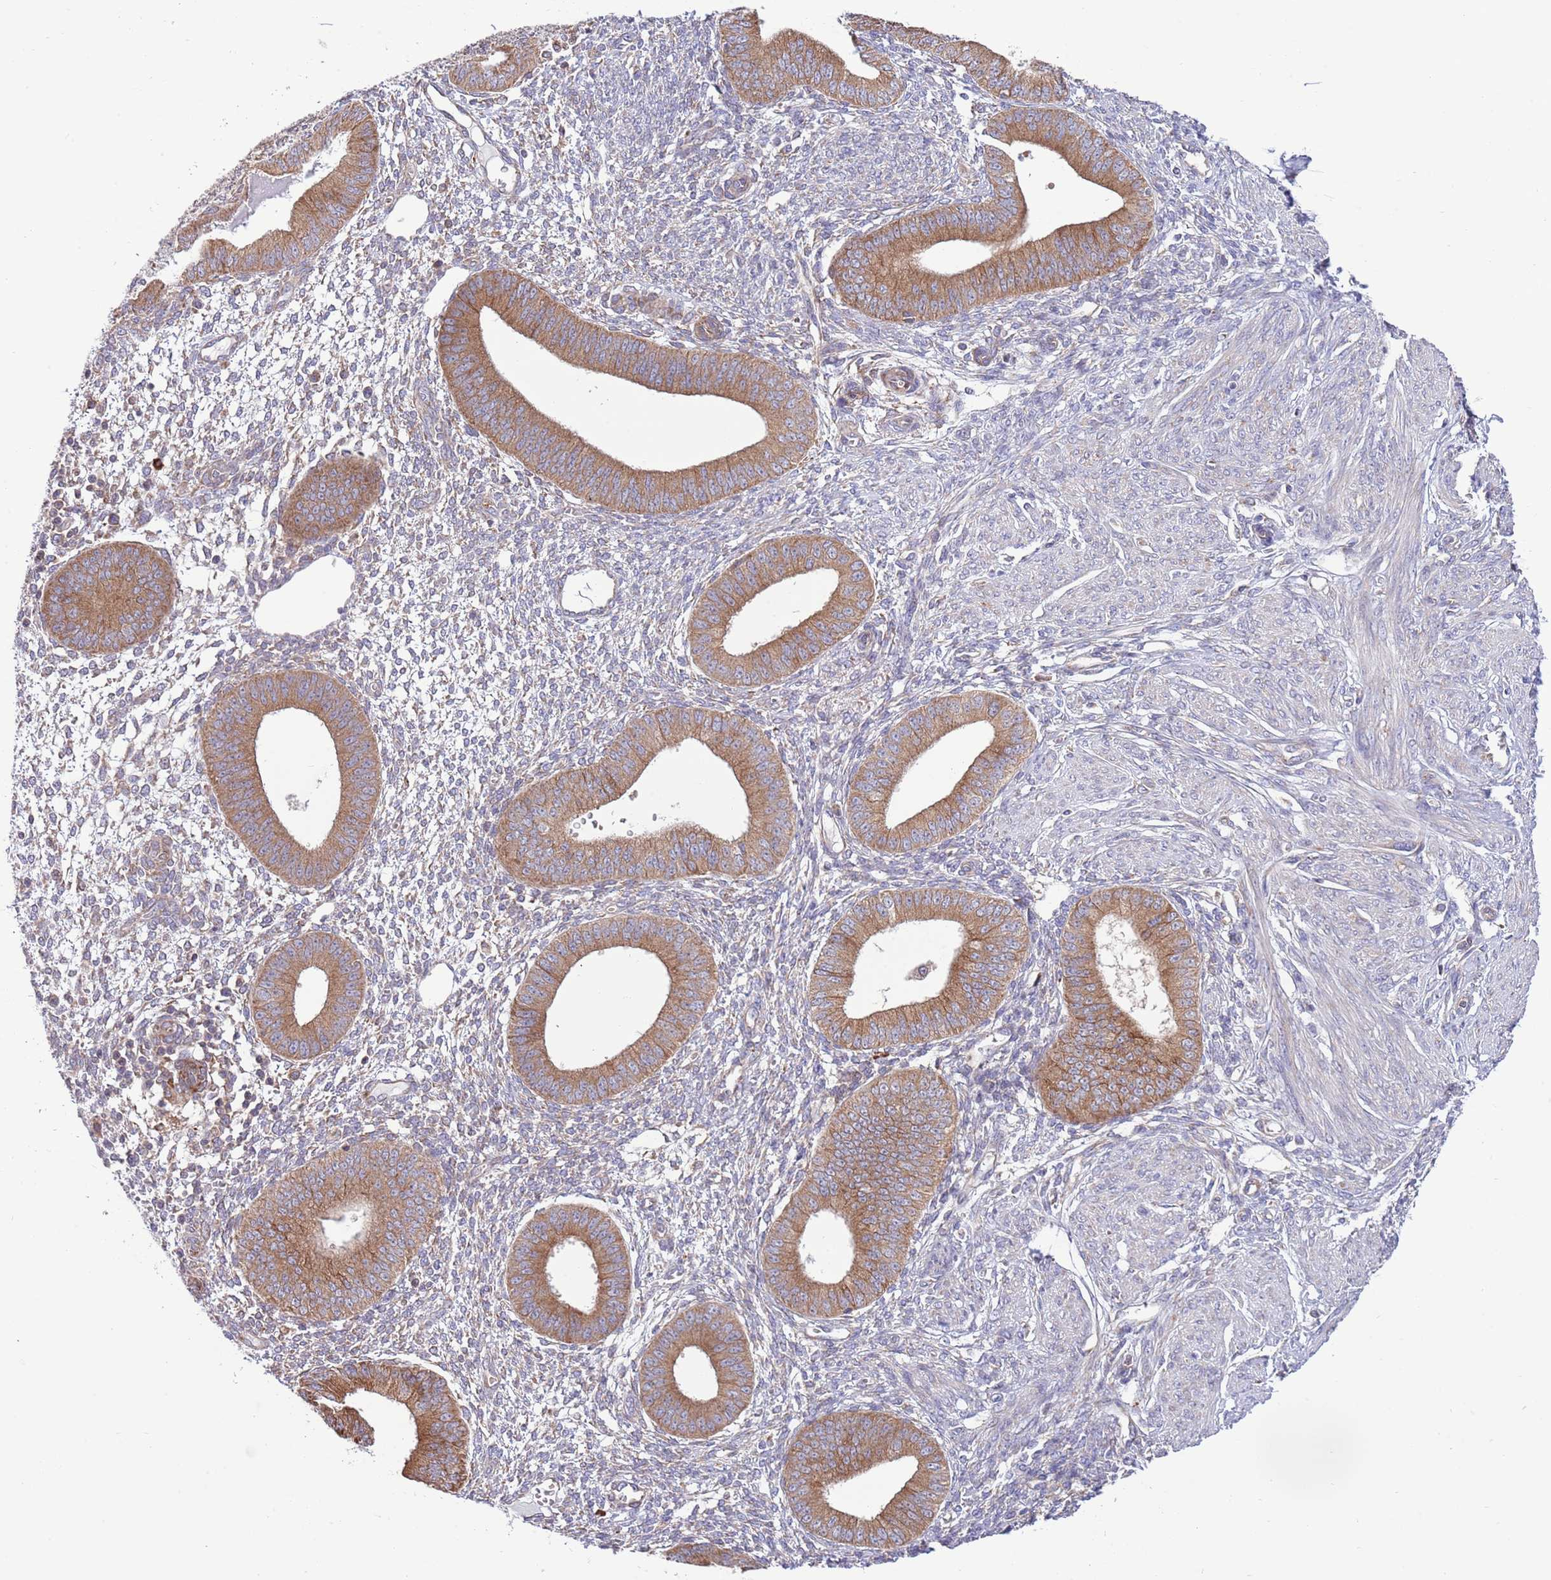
{"staining": {"intensity": "weak", "quantity": "25%-75%", "location": "cytoplasmic/membranous"}, "tissue": "endometrium", "cell_type": "Cells in endometrial stroma", "image_type": "normal", "snomed": [{"axis": "morphology", "description": "Normal tissue, NOS"}, {"axis": "topography", "description": "Endometrium"}], "caption": "This image demonstrates immunohistochemistry (IHC) staining of normal human endometrium, with low weak cytoplasmic/membranous staining in about 25%-75% of cells in endometrial stroma.", "gene": "DAND5", "patient": {"sex": "female", "age": 49}}